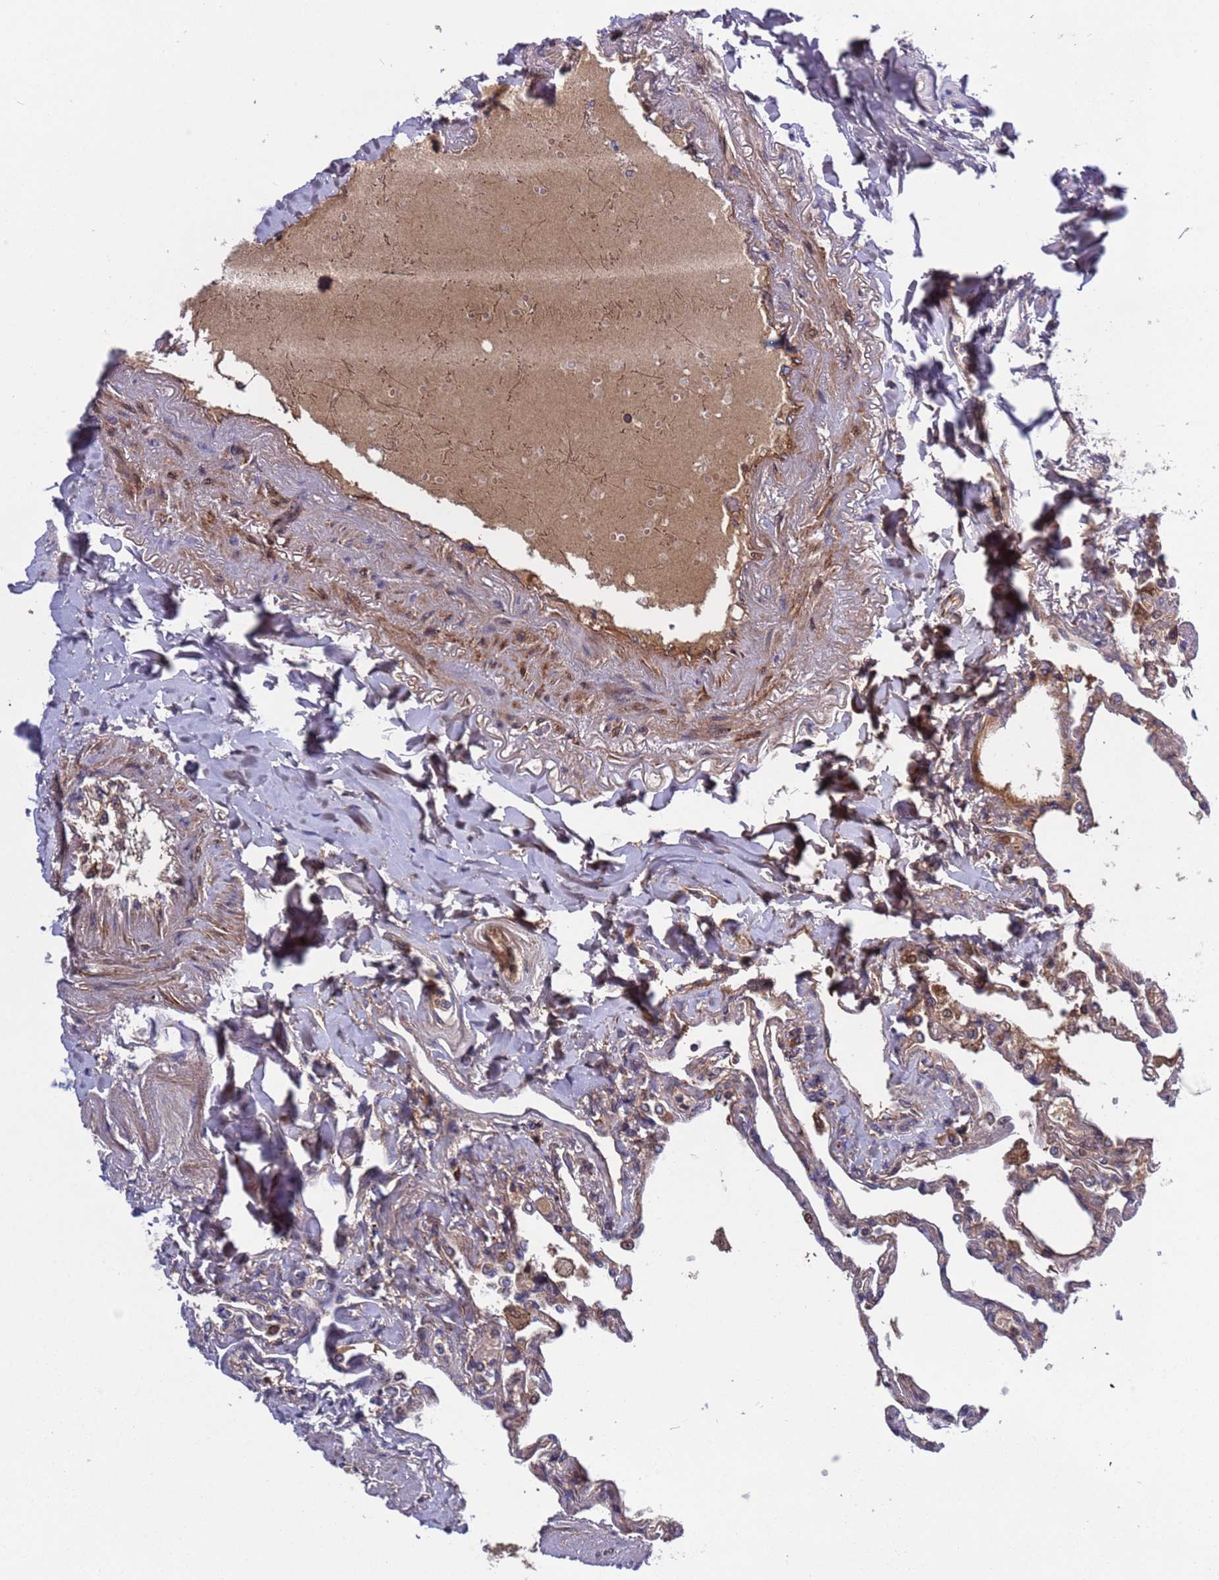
{"staining": {"intensity": "weak", "quantity": "<25%", "location": "cytoplasmic/membranous"}, "tissue": "lung", "cell_type": "Alveolar cells", "image_type": "normal", "snomed": [{"axis": "morphology", "description": "Normal tissue, NOS"}, {"axis": "topography", "description": "Lung"}], "caption": "Immunohistochemistry image of normal lung: human lung stained with DAB (3,3'-diaminobenzidine) exhibits no significant protein expression in alveolar cells. (Stains: DAB (3,3'-diaminobenzidine) immunohistochemistry with hematoxylin counter stain, Microscopy: brightfield microscopy at high magnification).", "gene": "PARP16", "patient": {"sex": "female", "age": 67}}